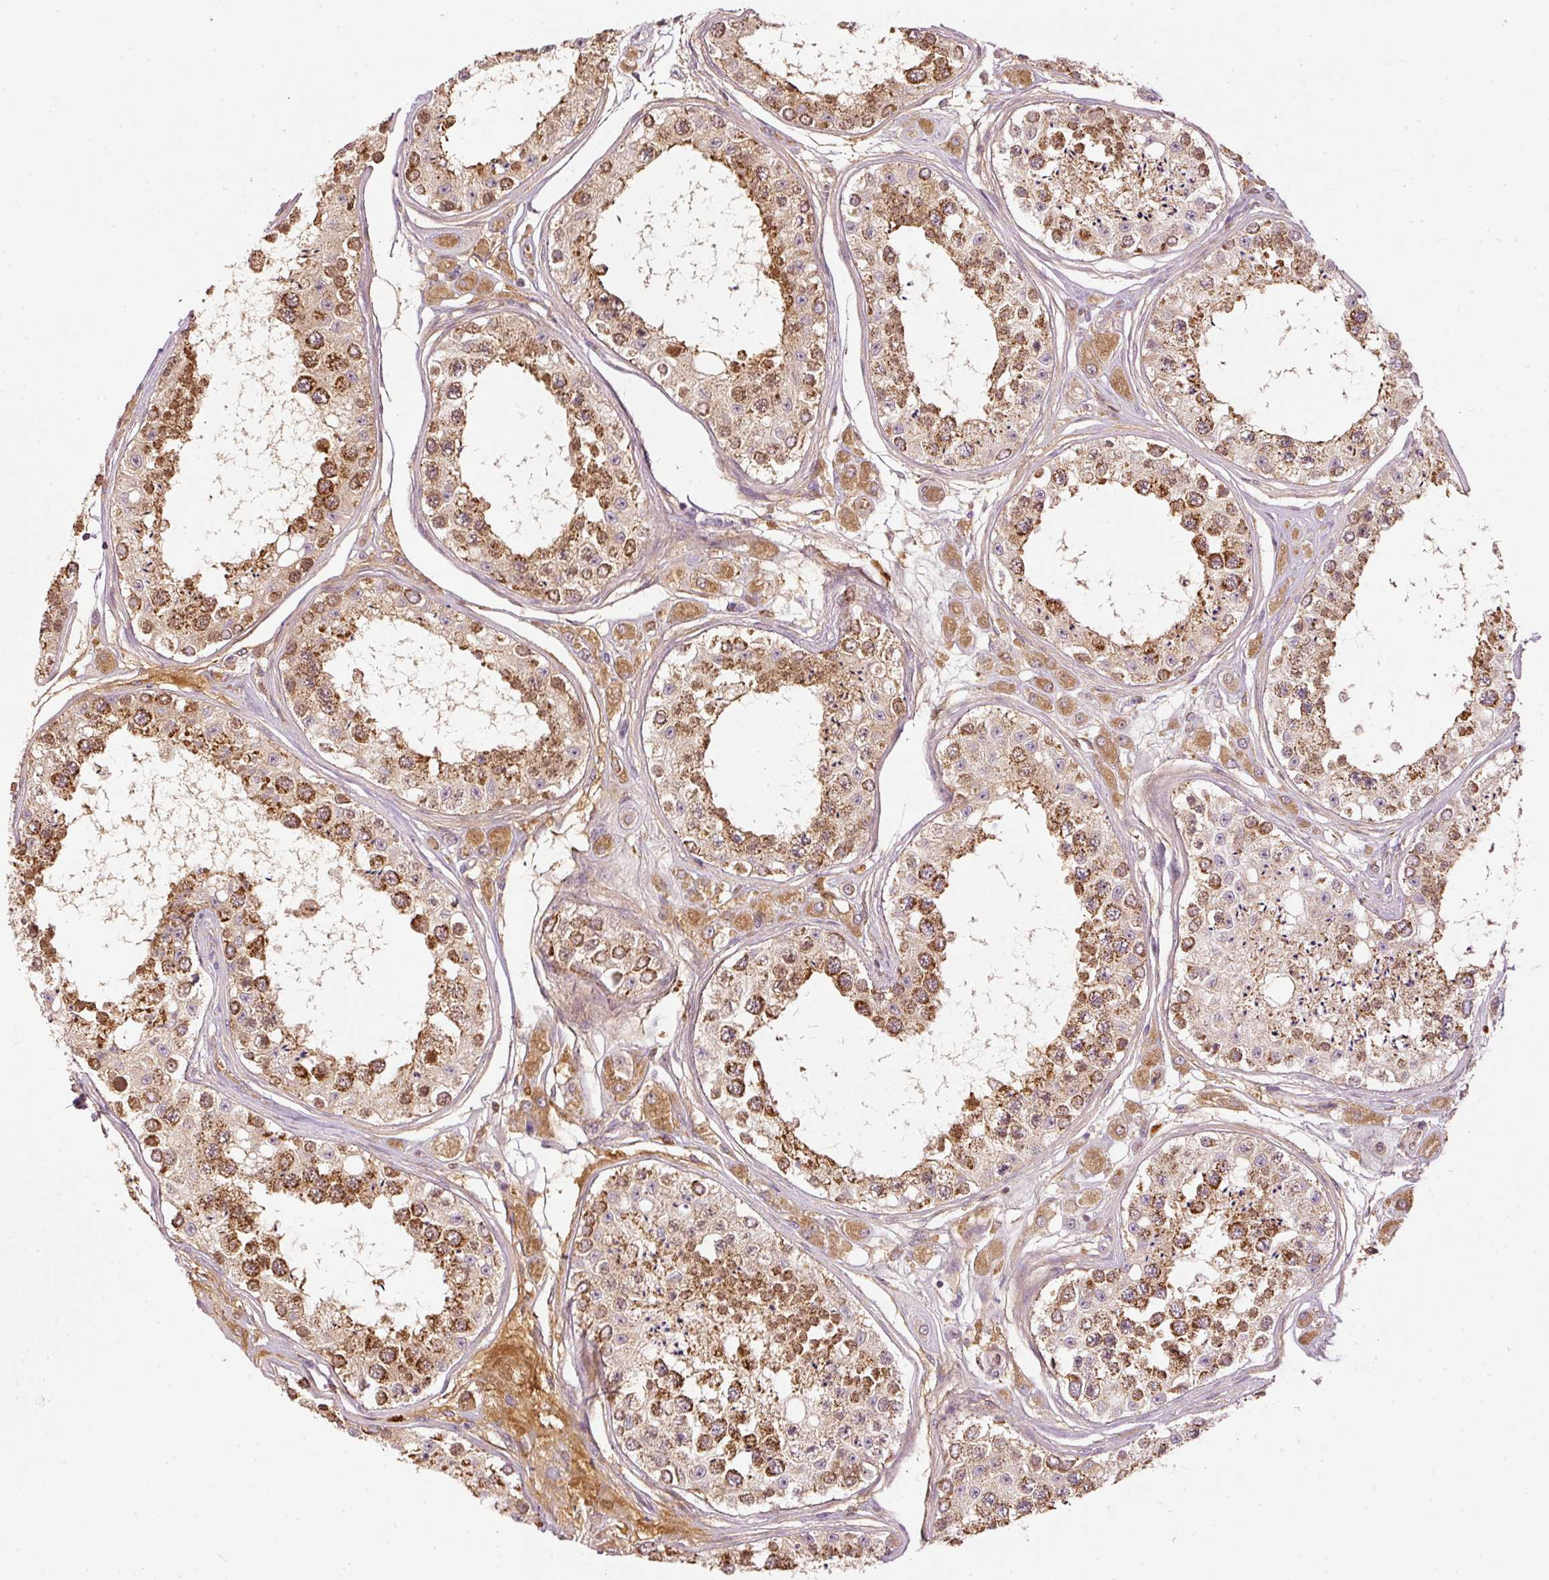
{"staining": {"intensity": "strong", "quantity": "25%-75%", "location": "cytoplasmic/membranous"}, "tissue": "testis", "cell_type": "Cells in seminiferous ducts", "image_type": "normal", "snomed": [{"axis": "morphology", "description": "Normal tissue, NOS"}, {"axis": "topography", "description": "Testis"}], "caption": "Immunohistochemistry of unremarkable testis demonstrates high levels of strong cytoplasmic/membranous expression in about 25%-75% of cells in seminiferous ducts.", "gene": "SERPING1", "patient": {"sex": "male", "age": 25}}